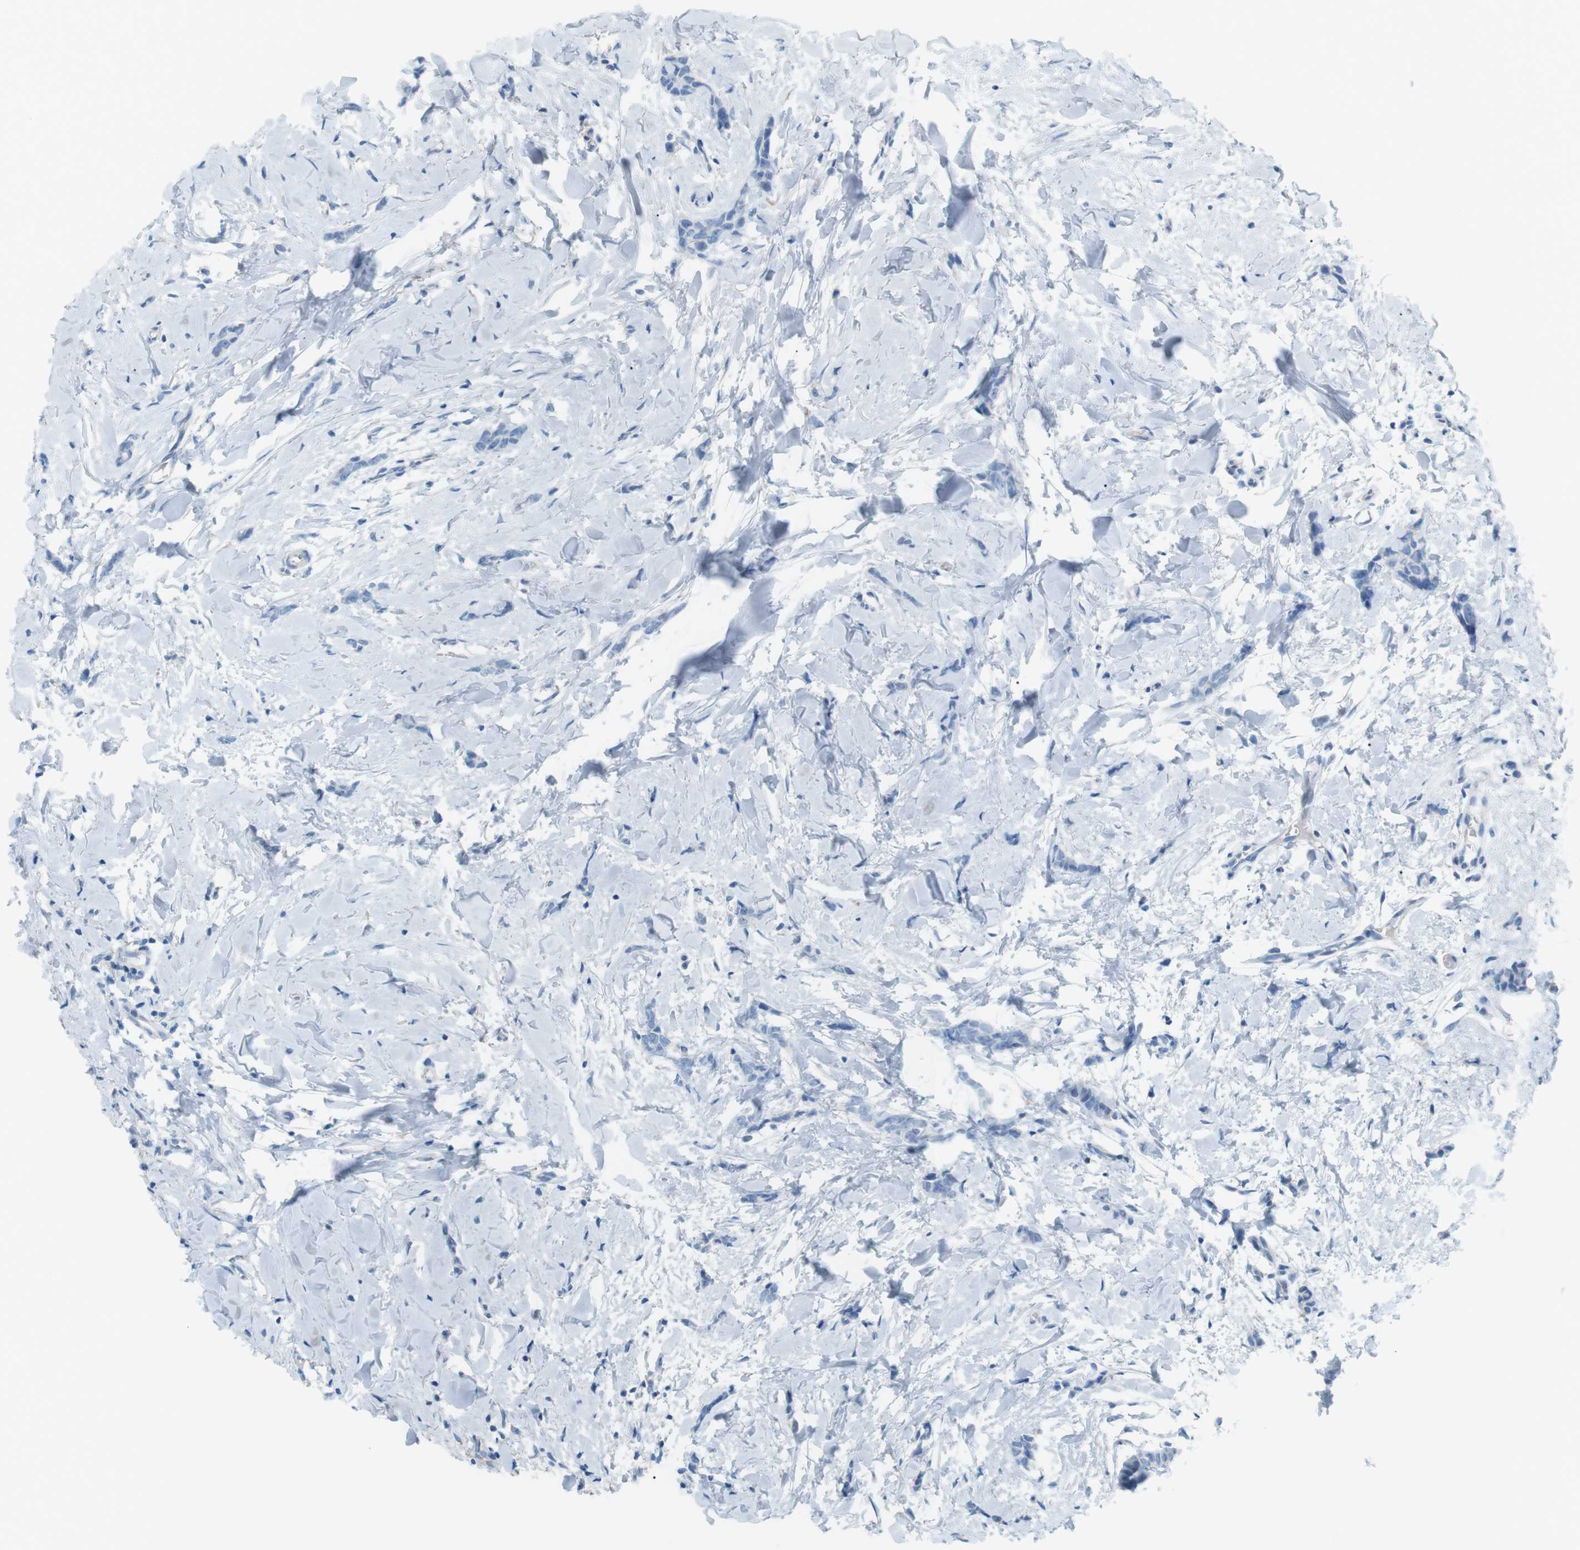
{"staining": {"intensity": "negative", "quantity": "none", "location": "none"}, "tissue": "breast cancer", "cell_type": "Tumor cells", "image_type": "cancer", "snomed": [{"axis": "morphology", "description": "Lobular carcinoma"}, {"axis": "topography", "description": "Skin"}, {"axis": "topography", "description": "Breast"}], "caption": "DAB (3,3'-diaminobenzidine) immunohistochemical staining of human breast cancer (lobular carcinoma) demonstrates no significant expression in tumor cells. The staining was performed using DAB to visualize the protein expression in brown, while the nuclei were stained in blue with hematoxylin (Magnification: 20x).", "gene": "VAMP1", "patient": {"sex": "female", "age": 46}}